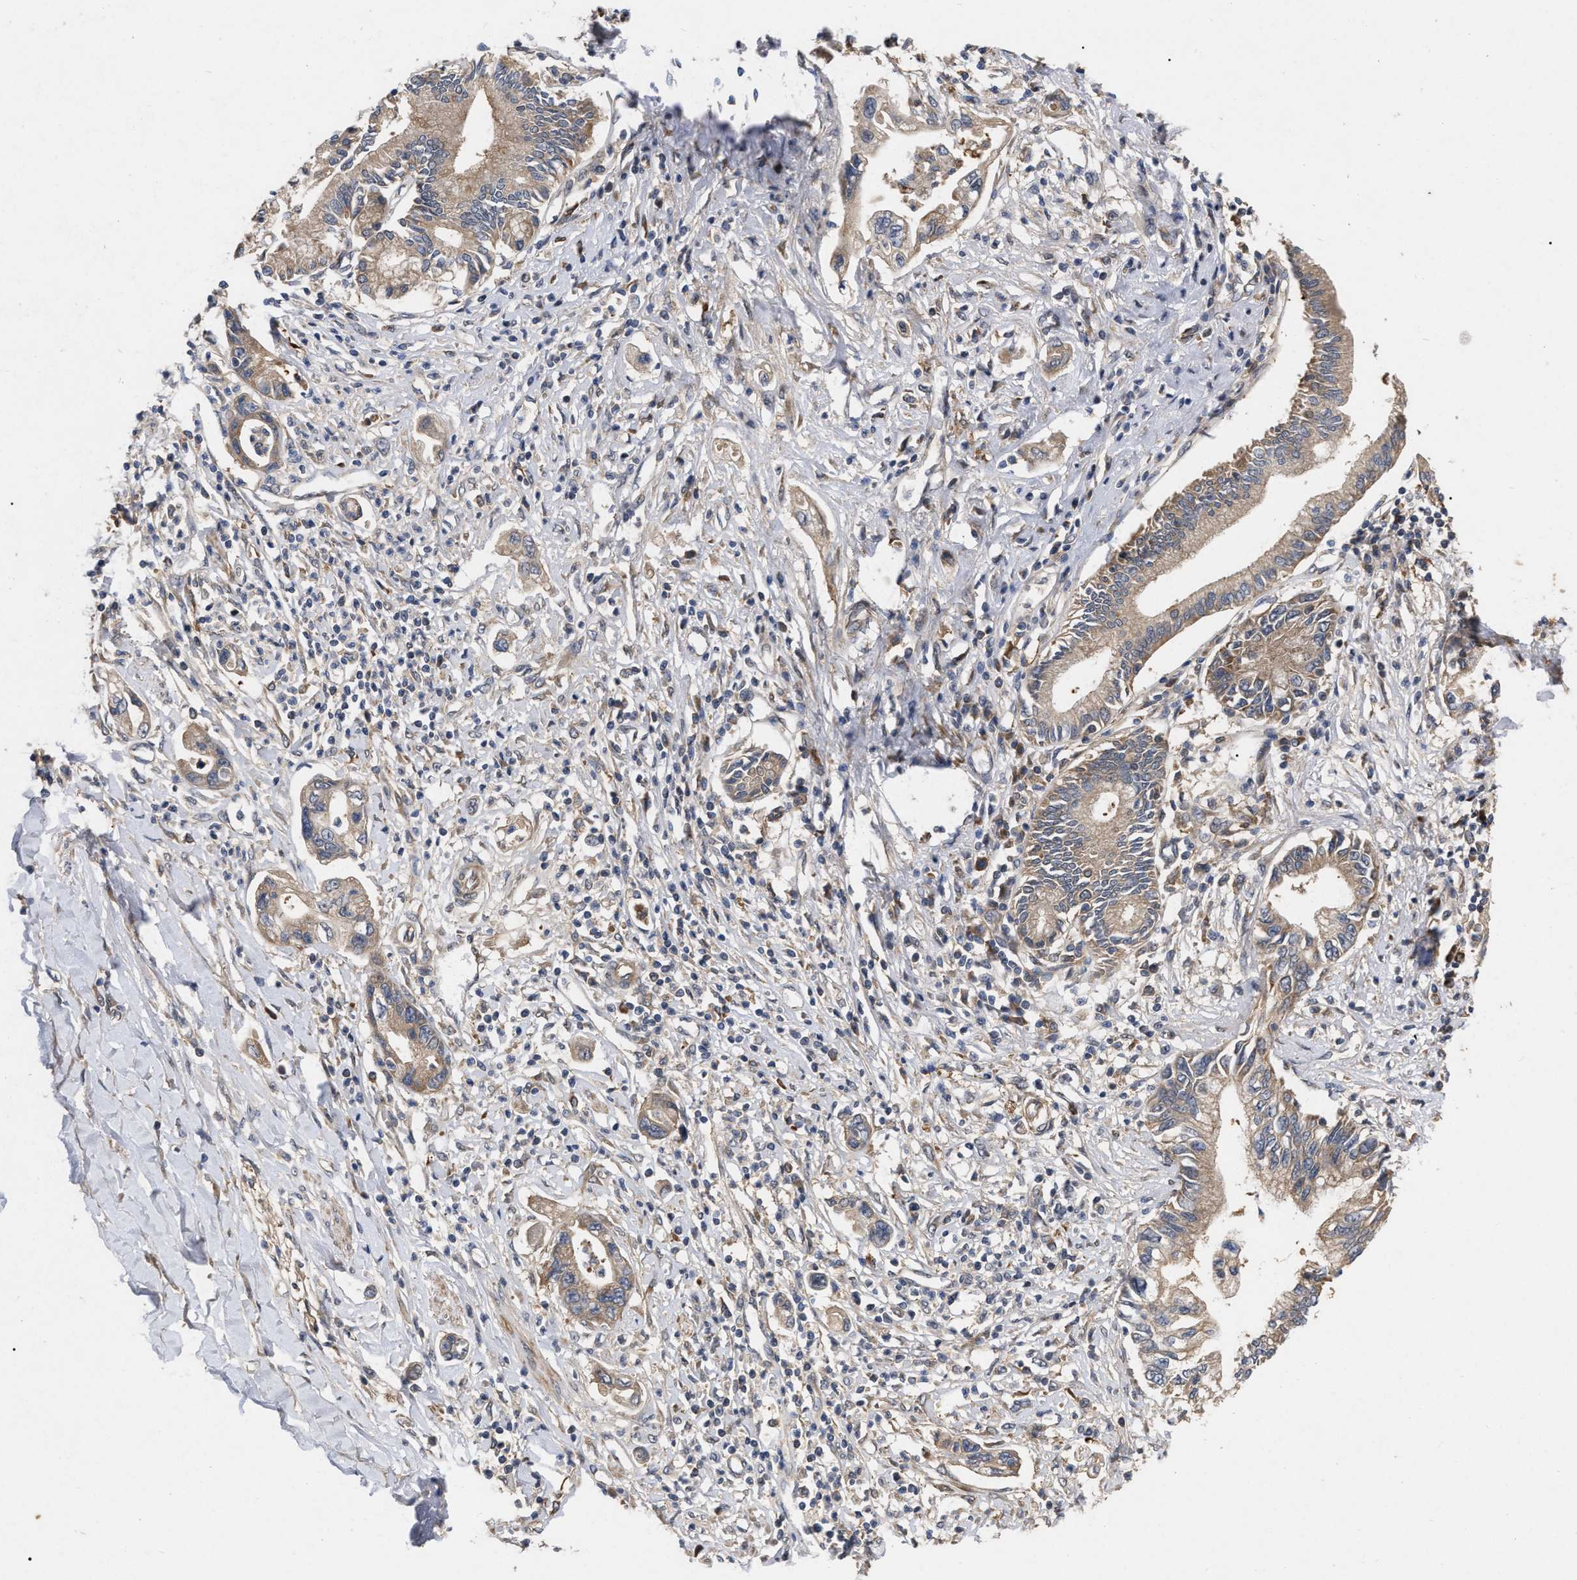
{"staining": {"intensity": "moderate", "quantity": ">75%", "location": "cytoplasmic/membranous"}, "tissue": "pancreatic cancer", "cell_type": "Tumor cells", "image_type": "cancer", "snomed": [{"axis": "morphology", "description": "Adenocarcinoma, NOS"}, {"axis": "topography", "description": "Pancreas"}], "caption": "A medium amount of moderate cytoplasmic/membranous positivity is identified in about >75% of tumor cells in pancreatic adenocarcinoma tissue.", "gene": "CDKN2C", "patient": {"sex": "male", "age": 56}}